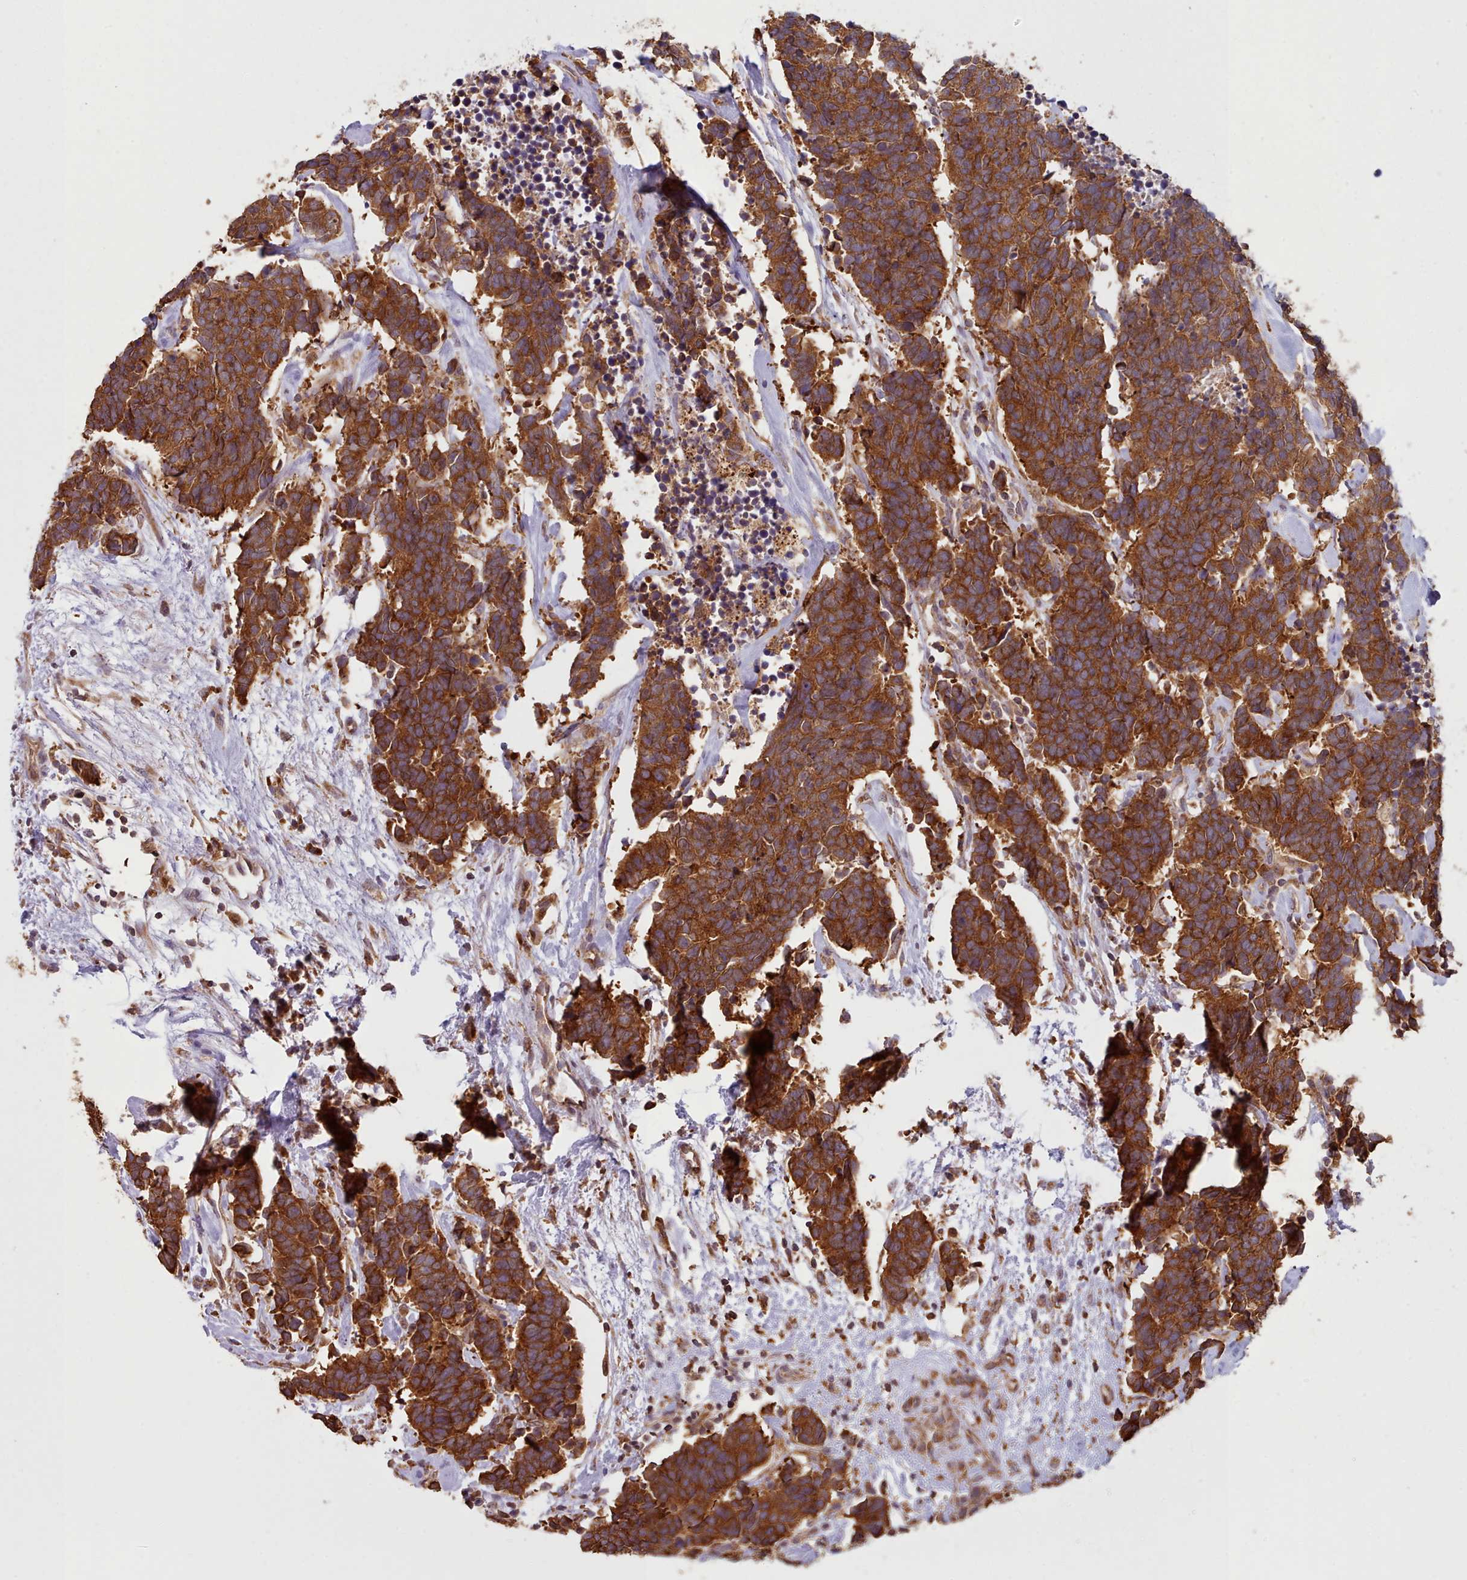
{"staining": {"intensity": "strong", "quantity": ">75%", "location": "cytoplasmic/membranous"}, "tissue": "carcinoid", "cell_type": "Tumor cells", "image_type": "cancer", "snomed": [{"axis": "morphology", "description": "Carcinoma, NOS"}, {"axis": "morphology", "description": "Carcinoid, malignant, NOS"}, {"axis": "topography", "description": "Urinary bladder"}], "caption": "Immunohistochemical staining of carcinoid demonstrates strong cytoplasmic/membranous protein expression in about >75% of tumor cells.", "gene": "CRYBG1", "patient": {"sex": "male", "age": 57}}